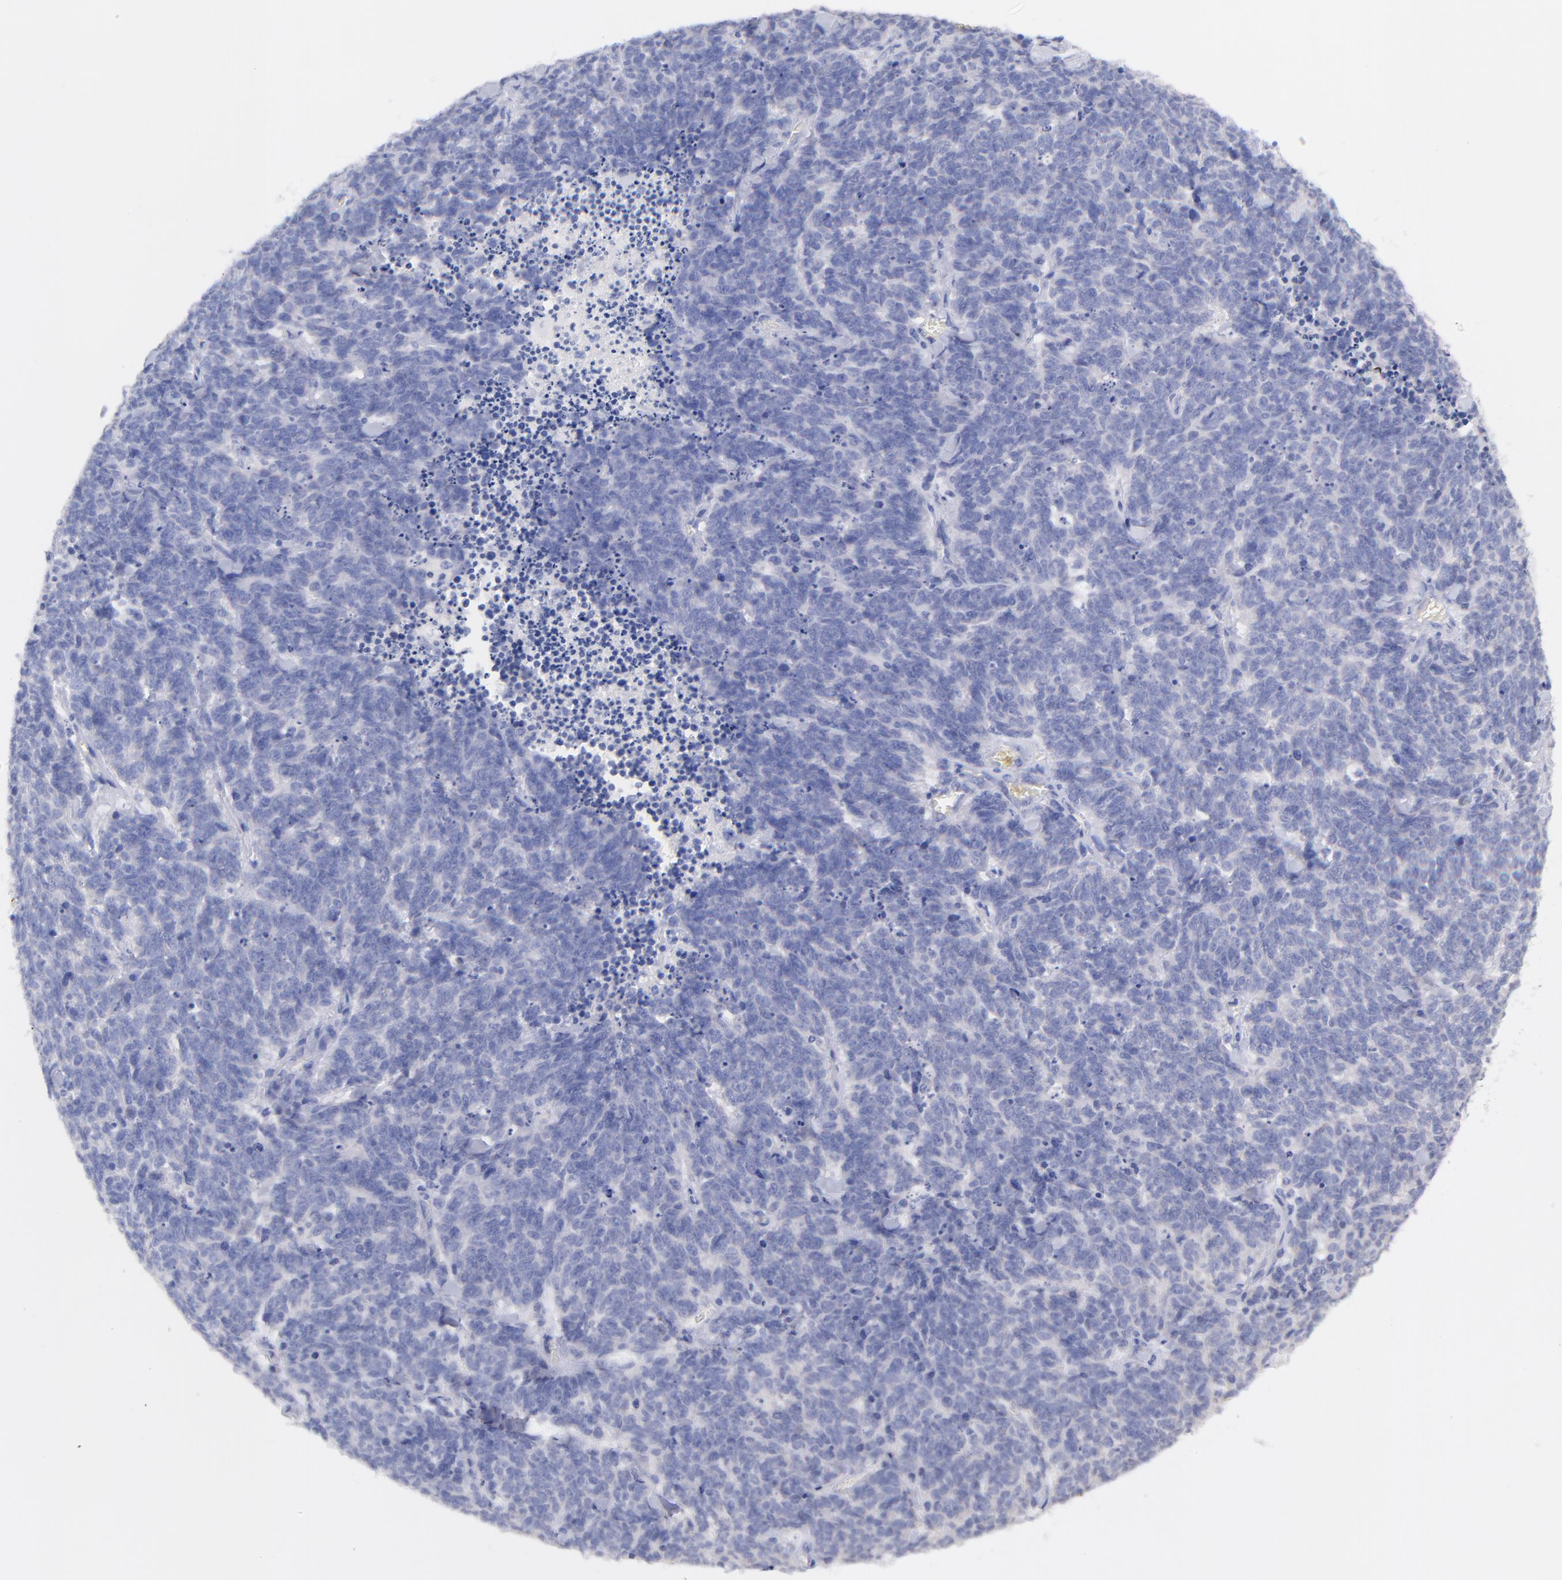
{"staining": {"intensity": "negative", "quantity": "none", "location": "none"}, "tissue": "lung cancer", "cell_type": "Tumor cells", "image_type": "cancer", "snomed": [{"axis": "morphology", "description": "Neoplasm, malignant, NOS"}, {"axis": "topography", "description": "Lung"}], "caption": "Immunohistochemistry (IHC) micrograph of lung cancer (malignant neoplasm) stained for a protein (brown), which reveals no staining in tumor cells.", "gene": "CFAP57", "patient": {"sex": "female", "age": 58}}